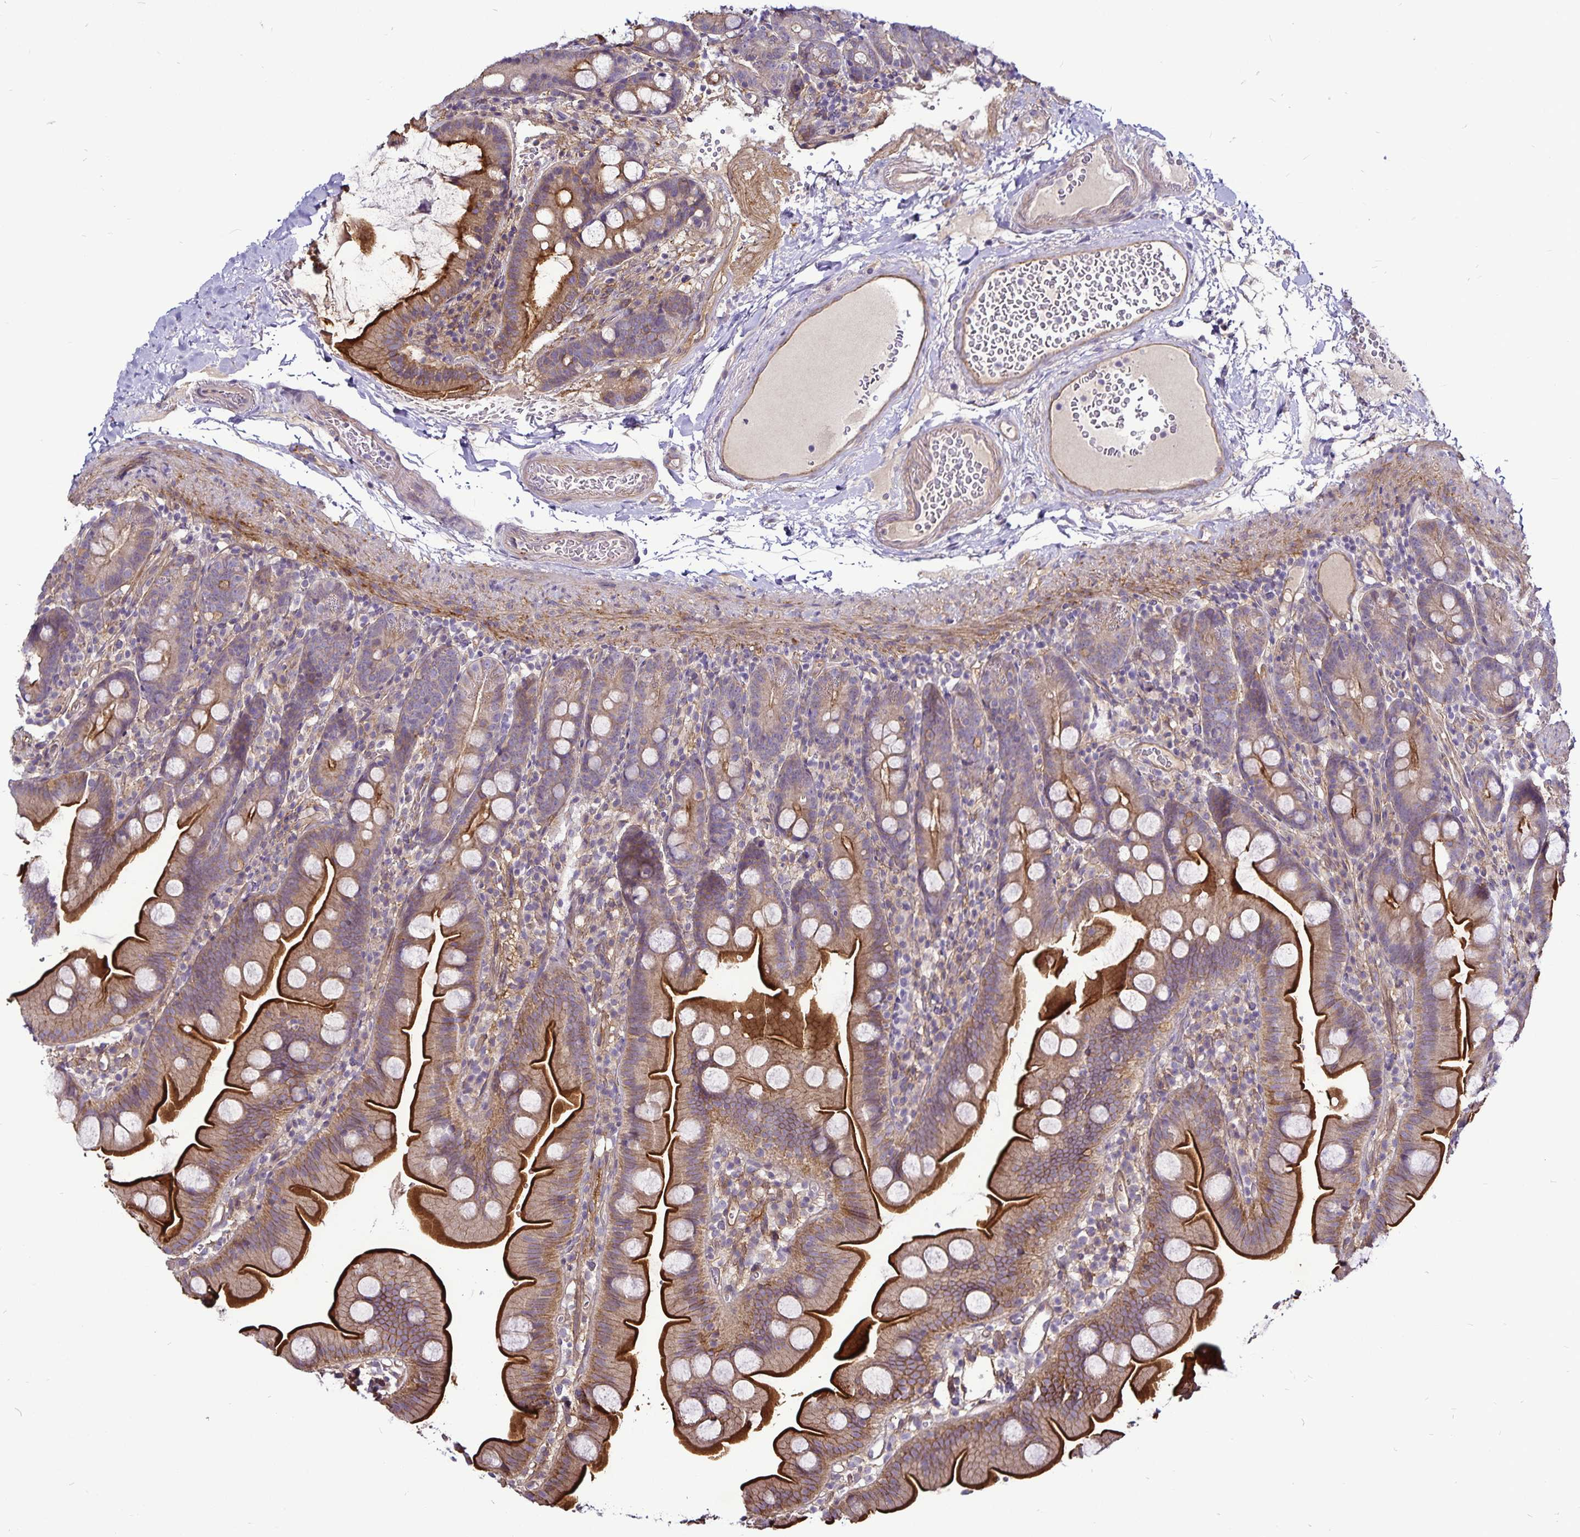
{"staining": {"intensity": "strong", "quantity": "25%-75%", "location": "cytoplasmic/membranous"}, "tissue": "small intestine", "cell_type": "Glandular cells", "image_type": "normal", "snomed": [{"axis": "morphology", "description": "Normal tissue, NOS"}, {"axis": "topography", "description": "Small intestine"}], "caption": "A high amount of strong cytoplasmic/membranous expression is identified in about 25%-75% of glandular cells in normal small intestine.", "gene": "GNG12", "patient": {"sex": "female", "age": 68}}